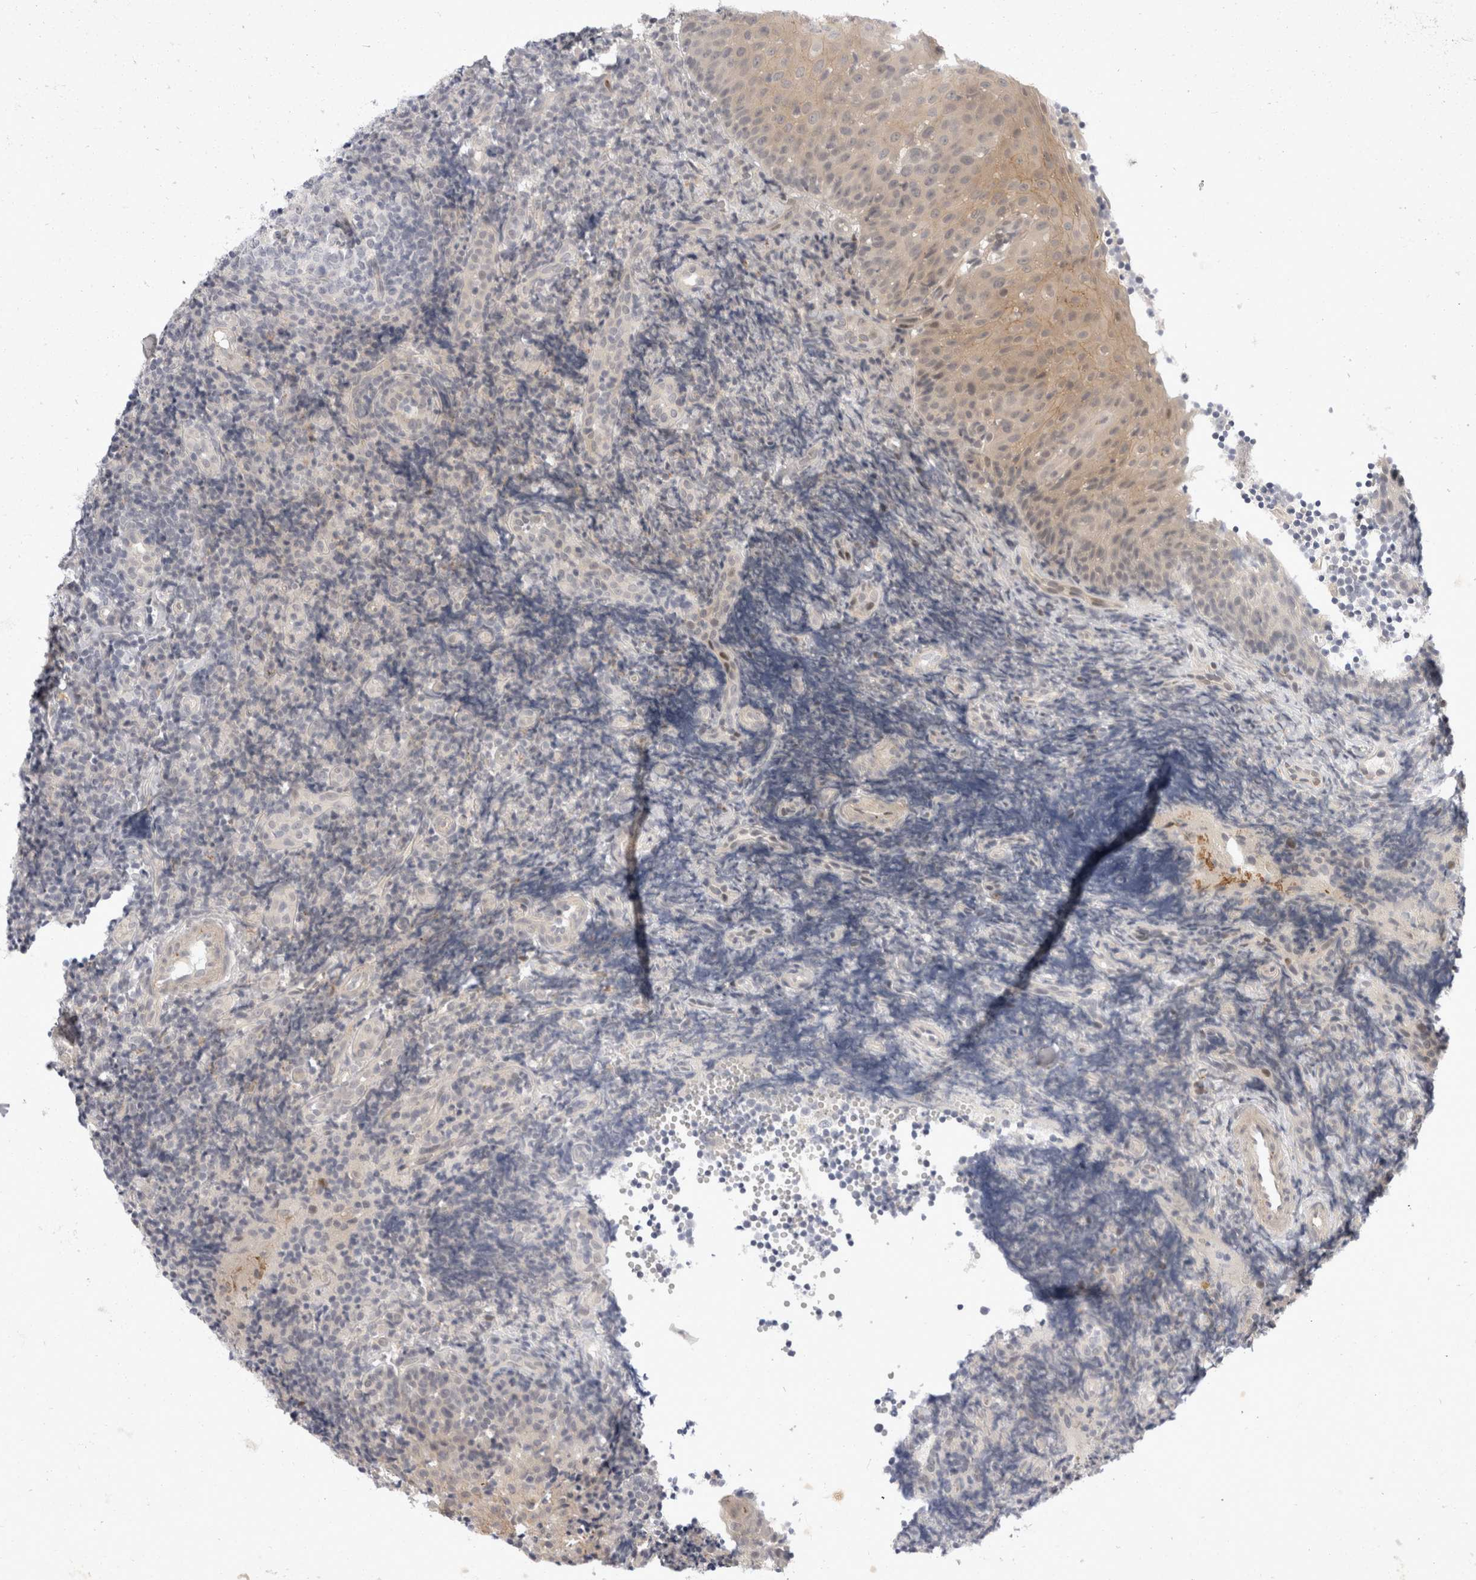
{"staining": {"intensity": "negative", "quantity": "none", "location": "none"}, "tissue": "tonsil", "cell_type": "Germinal center cells", "image_type": "normal", "snomed": [{"axis": "morphology", "description": "Normal tissue, NOS"}, {"axis": "topography", "description": "Tonsil"}], "caption": "Micrograph shows no significant protein positivity in germinal center cells of unremarkable tonsil. (Stains: DAB immunohistochemistry with hematoxylin counter stain, Microscopy: brightfield microscopy at high magnification).", "gene": "TOM1L2", "patient": {"sex": "female", "age": 40}}